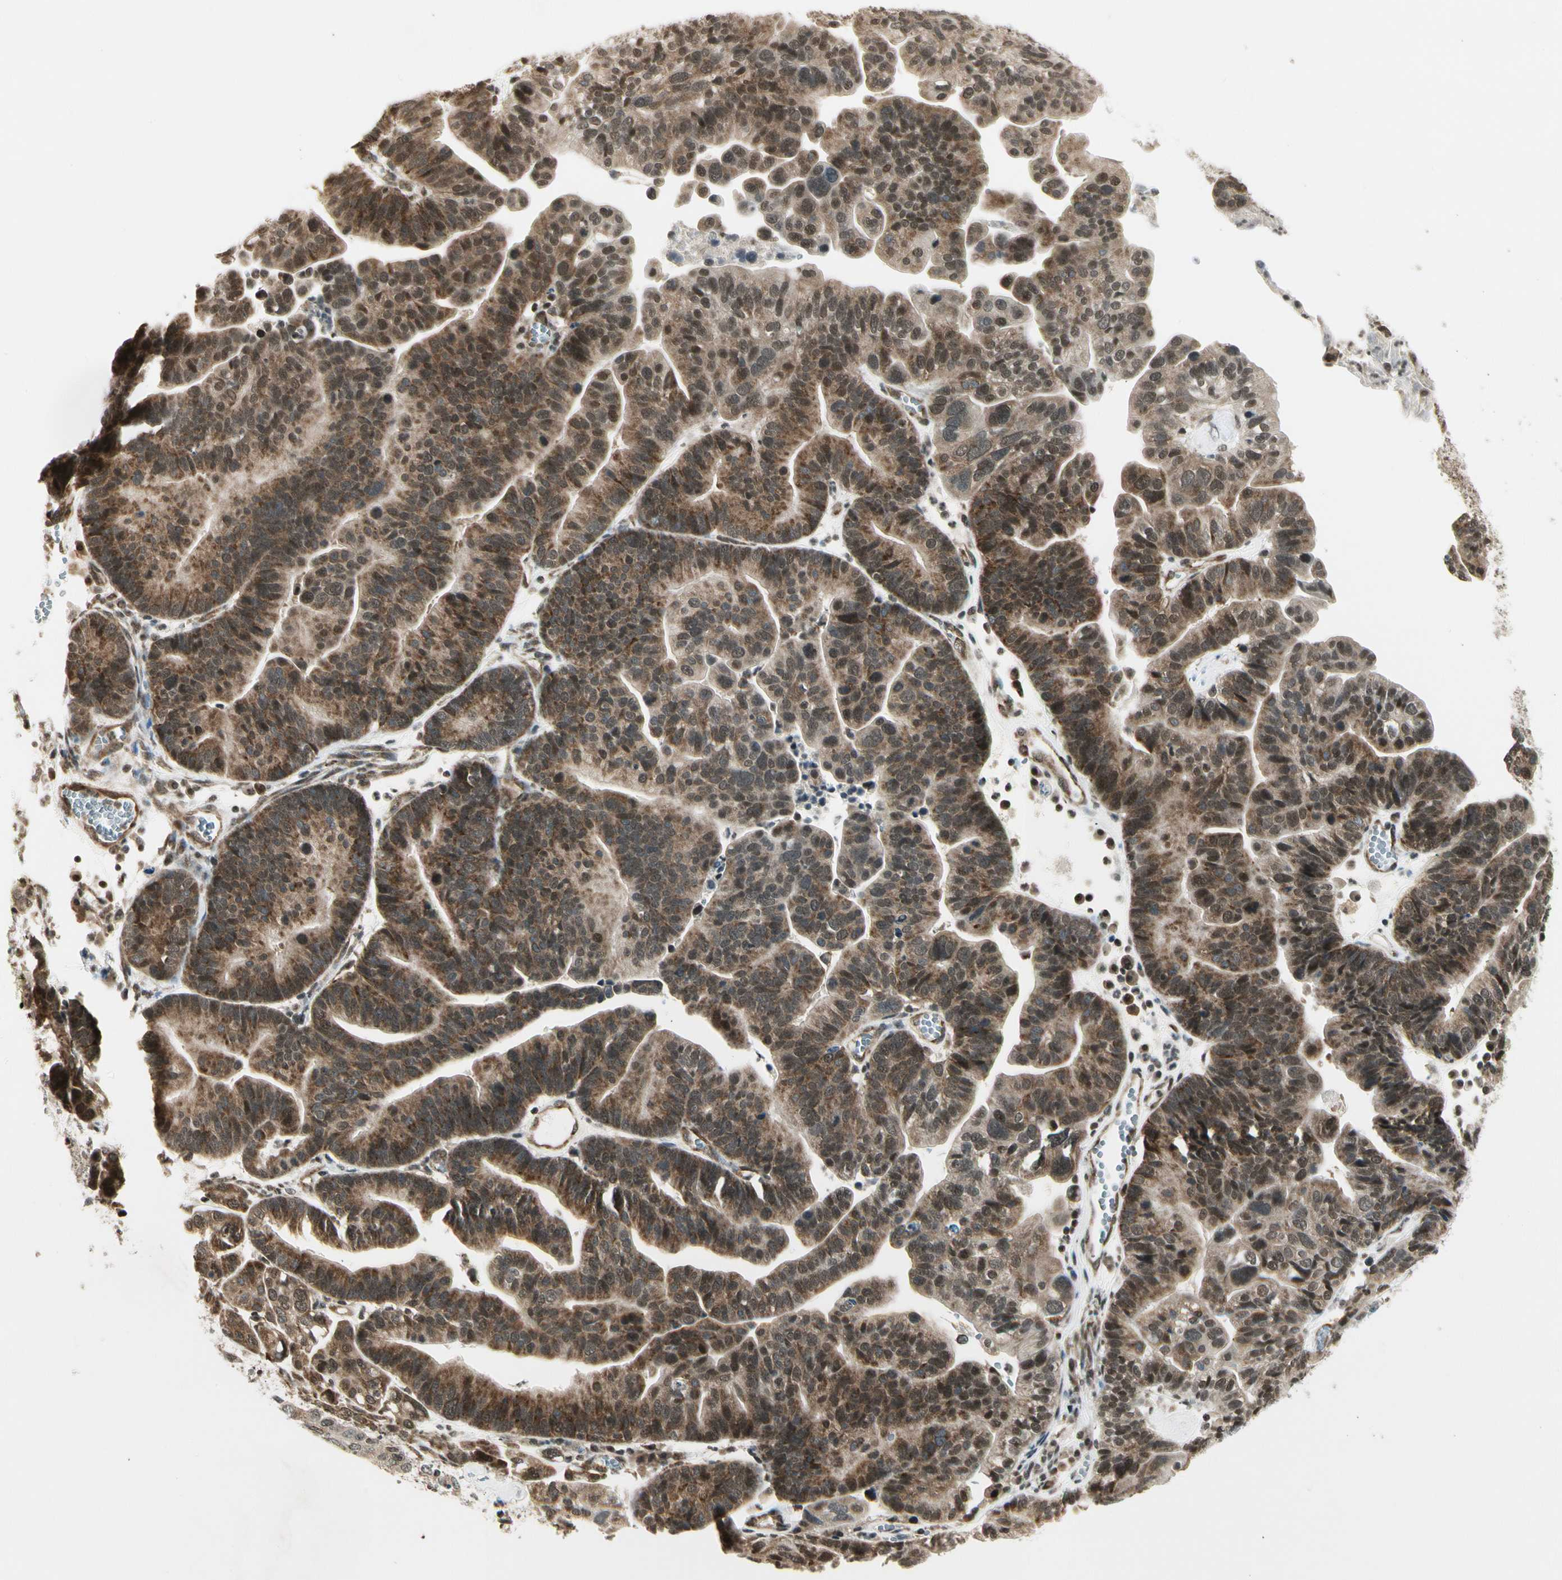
{"staining": {"intensity": "moderate", "quantity": ">75%", "location": "cytoplasmic/membranous"}, "tissue": "ovarian cancer", "cell_type": "Tumor cells", "image_type": "cancer", "snomed": [{"axis": "morphology", "description": "Cystadenocarcinoma, serous, NOS"}, {"axis": "topography", "description": "Ovary"}], "caption": "Immunohistochemistry (IHC) photomicrograph of neoplastic tissue: ovarian cancer (serous cystadenocarcinoma) stained using immunohistochemistry (IHC) reveals medium levels of moderate protein expression localized specifically in the cytoplasmic/membranous of tumor cells, appearing as a cytoplasmic/membranous brown color.", "gene": "SMN2", "patient": {"sex": "female", "age": 56}}